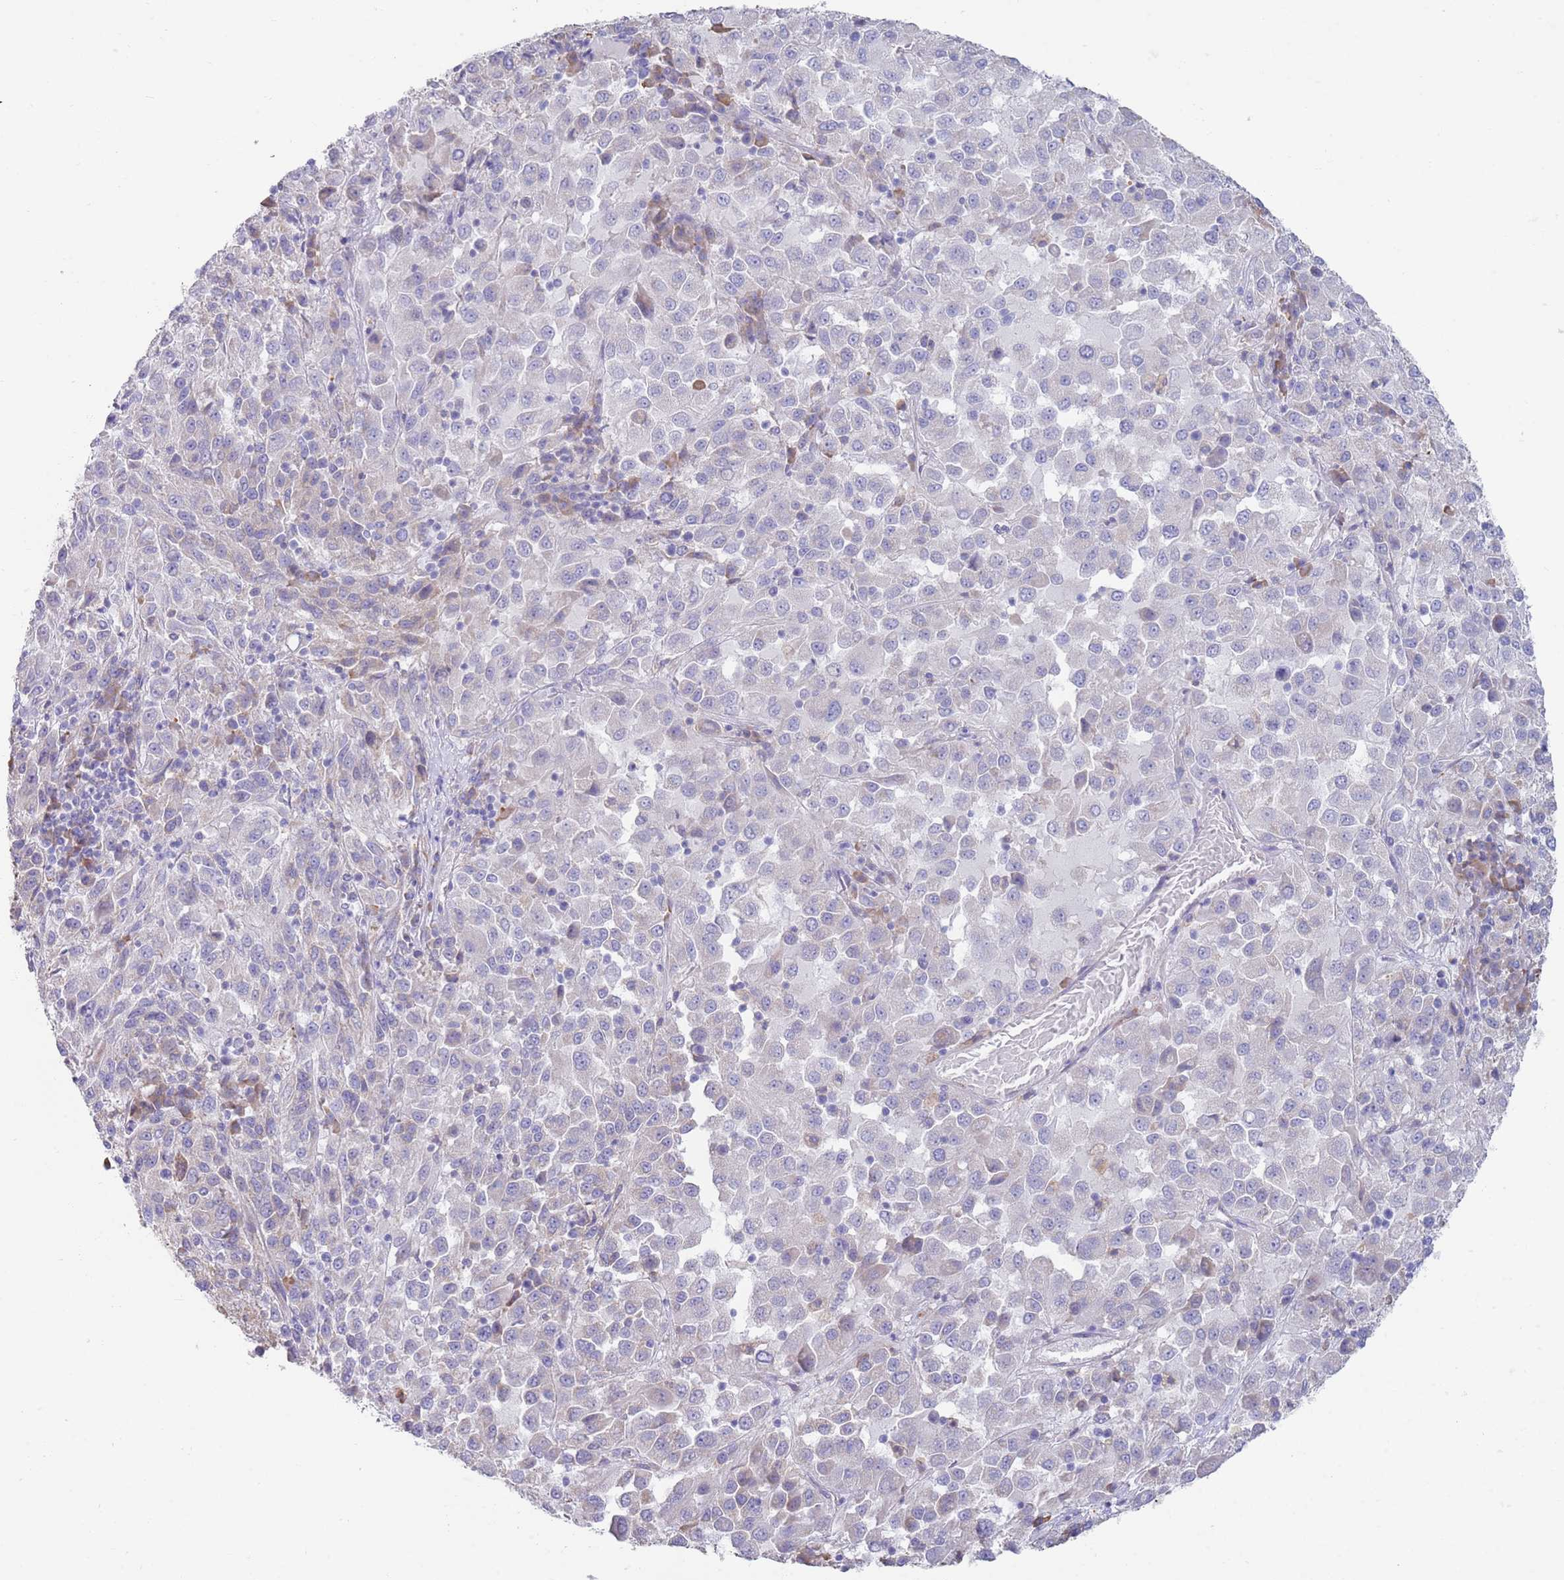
{"staining": {"intensity": "negative", "quantity": "none", "location": "none"}, "tissue": "melanoma", "cell_type": "Tumor cells", "image_type": "cancer", "snomed": [{"axis": "morphology", "description": "Malignant melanoma, Metastatic site"}, {"axis": "topography", "description": "Lung"}], "caption": "High power microscopy photomicrograph of an IHC micrograph of melanoma, revealing no significant expression in tumor cells.", "gene": "CCDC149", "patient": {"sex": "male", "age": 64}}